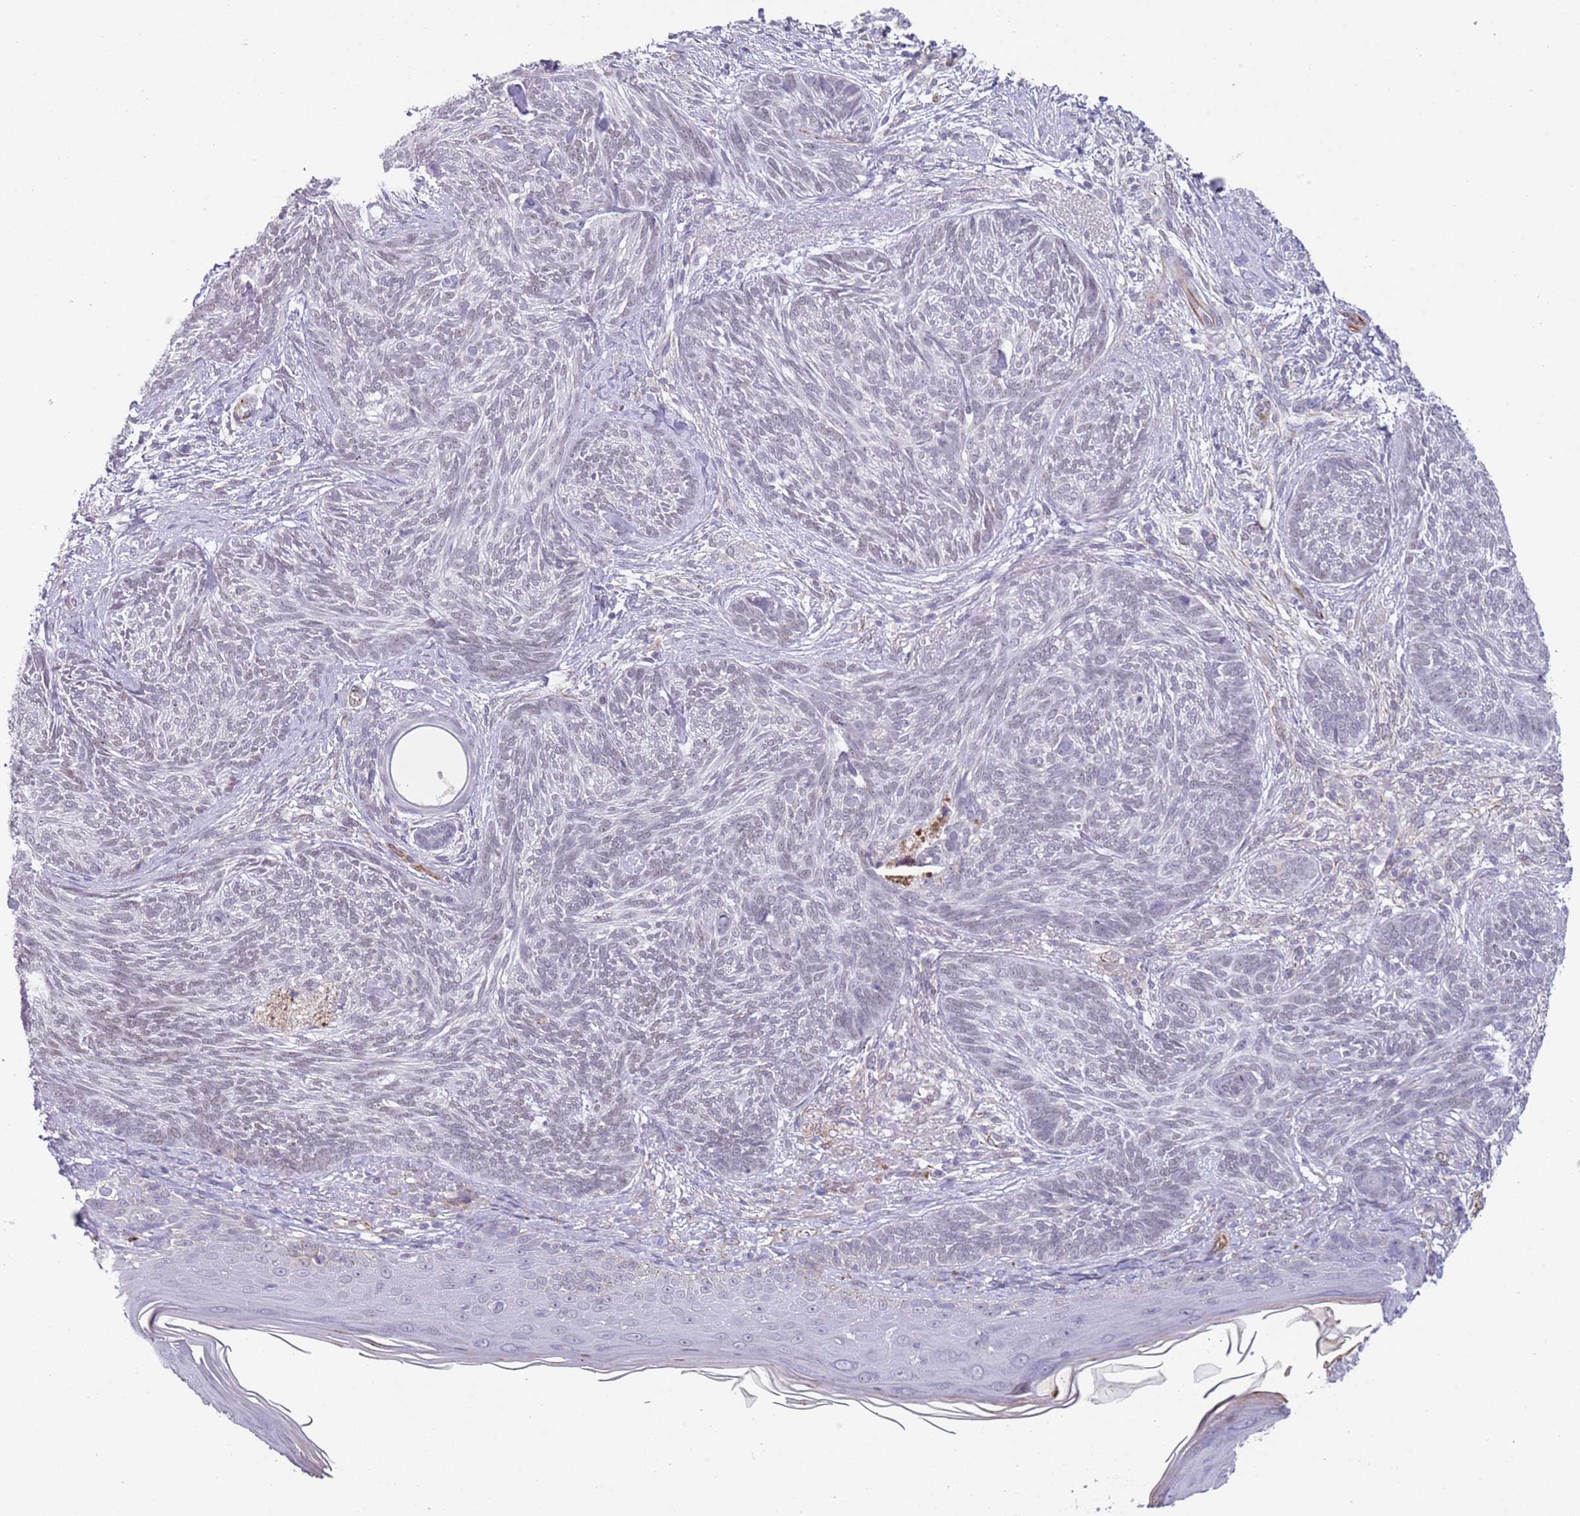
{"staining": {"intensity": "negative", "quantity": "none", "location": "none"}, "tissue": "skin cancer", "cell_type": "Tumor cells", "image_type": "cancer", "snomed": [{"axis": "morphology", "description": "Basal cell carcinoma"}, {"axis": "topography", "description": "Skin"}], "caption": "Tumor cells show no significant expression in basal cell carcinoma (skin).", "gene": "NBPF3", "patient": {"sex": "male", "age": 73}}